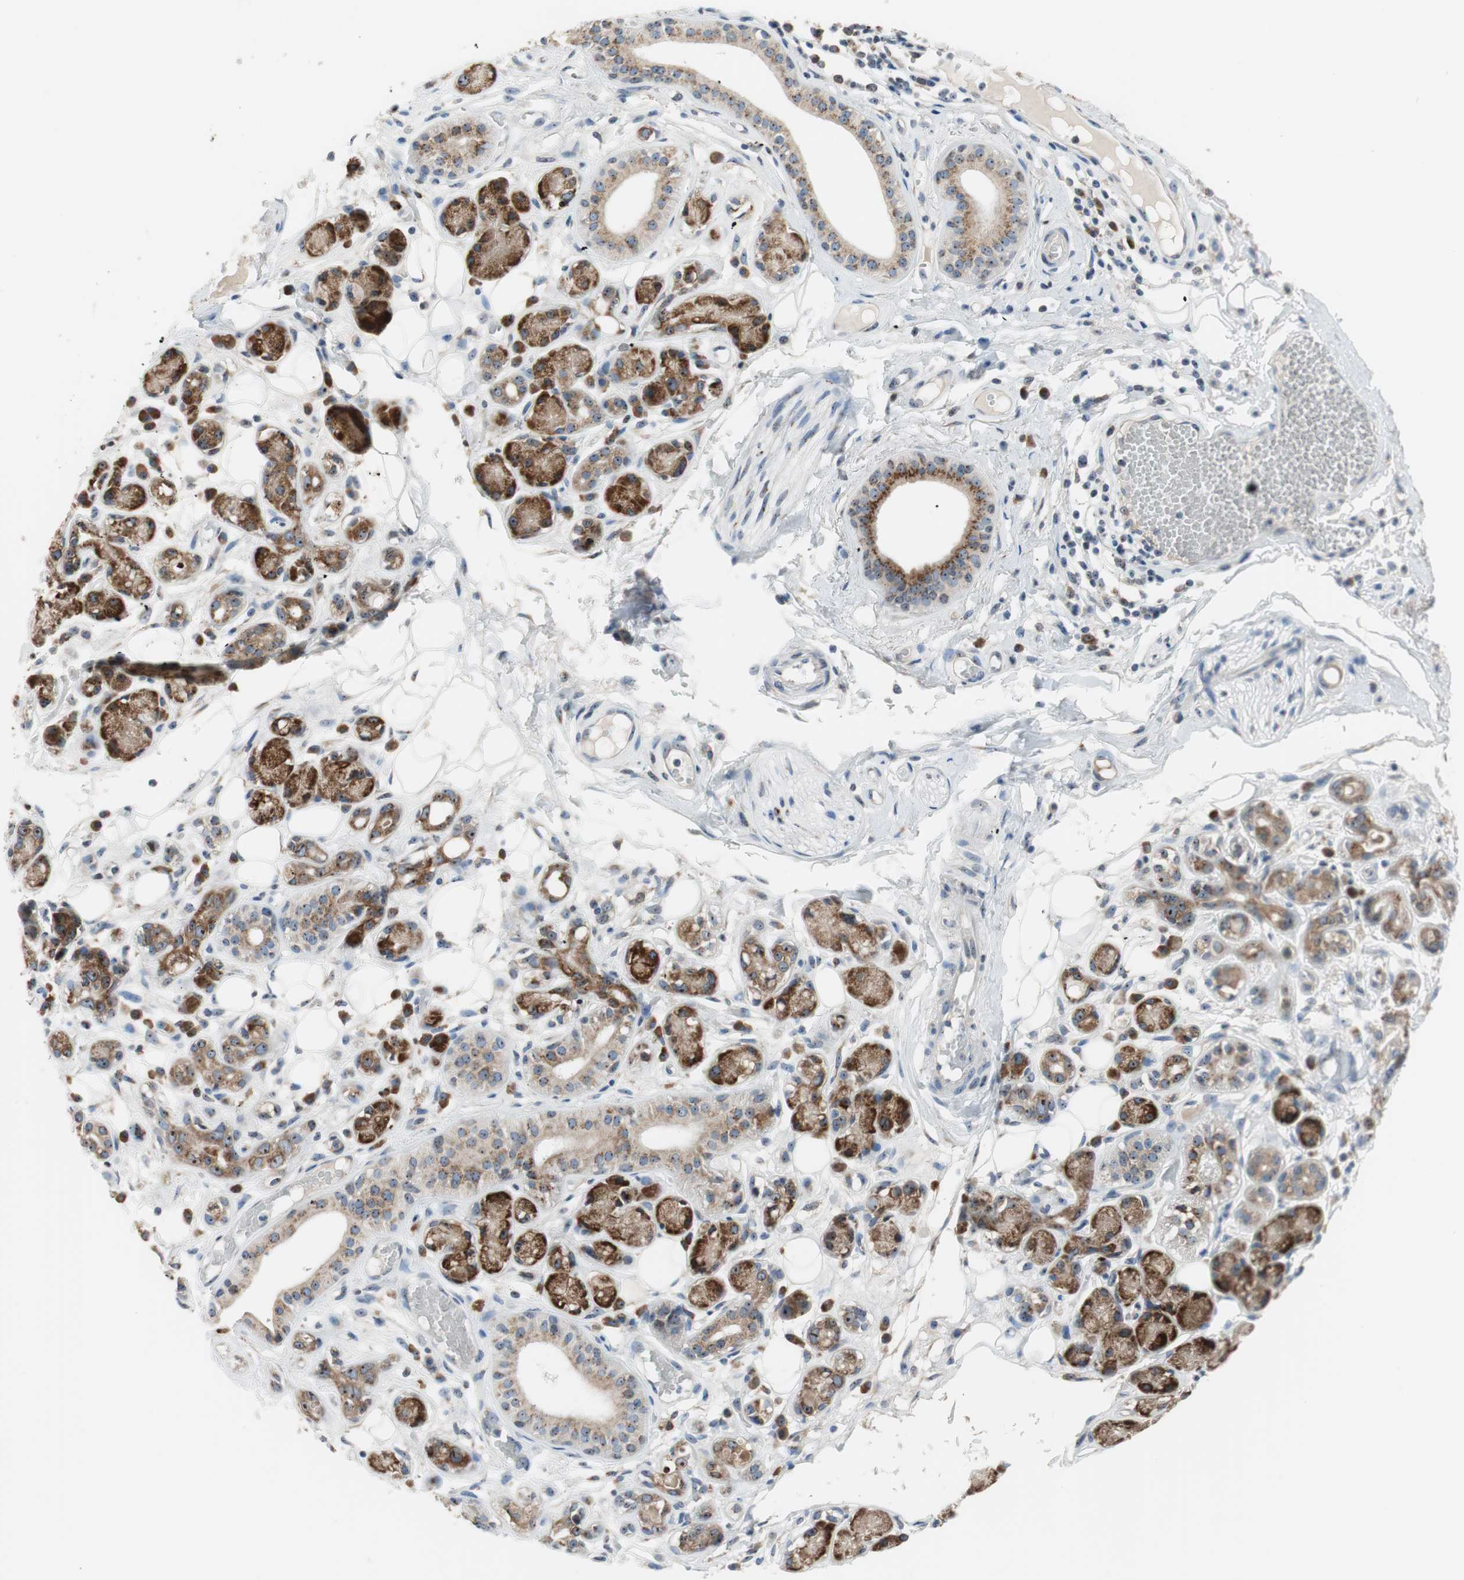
{"staining": {"intensity": "weak", "quantity": "25%-75%", "location": "cytoplasmic/membranous"}, "tissue": "adipose tissue", "cell_type": "Adipocytes", "image_type": "normal", "snomed": [{"axis": "morphology", "description": "Normal tissue, NOS"}, {"axis": "morphology", "description": "Inflammation, NOS"}, {"axis": "topography", "description": "Vascular tissue"}, {"axis": "topography", "description": "Salivary gland"}], "caption": "Immunohistochemical staining of unremarkable human adipose tissue shows 25%-75% levels of weak cytoplasmic/membranous protein expression in approximately 25%-75% of adipocytes. The protein of interest is shown in brown color, while the nuclei are stained blue.", "gene": "TMED7", "patient": {"sex": "female", "age": 75}}